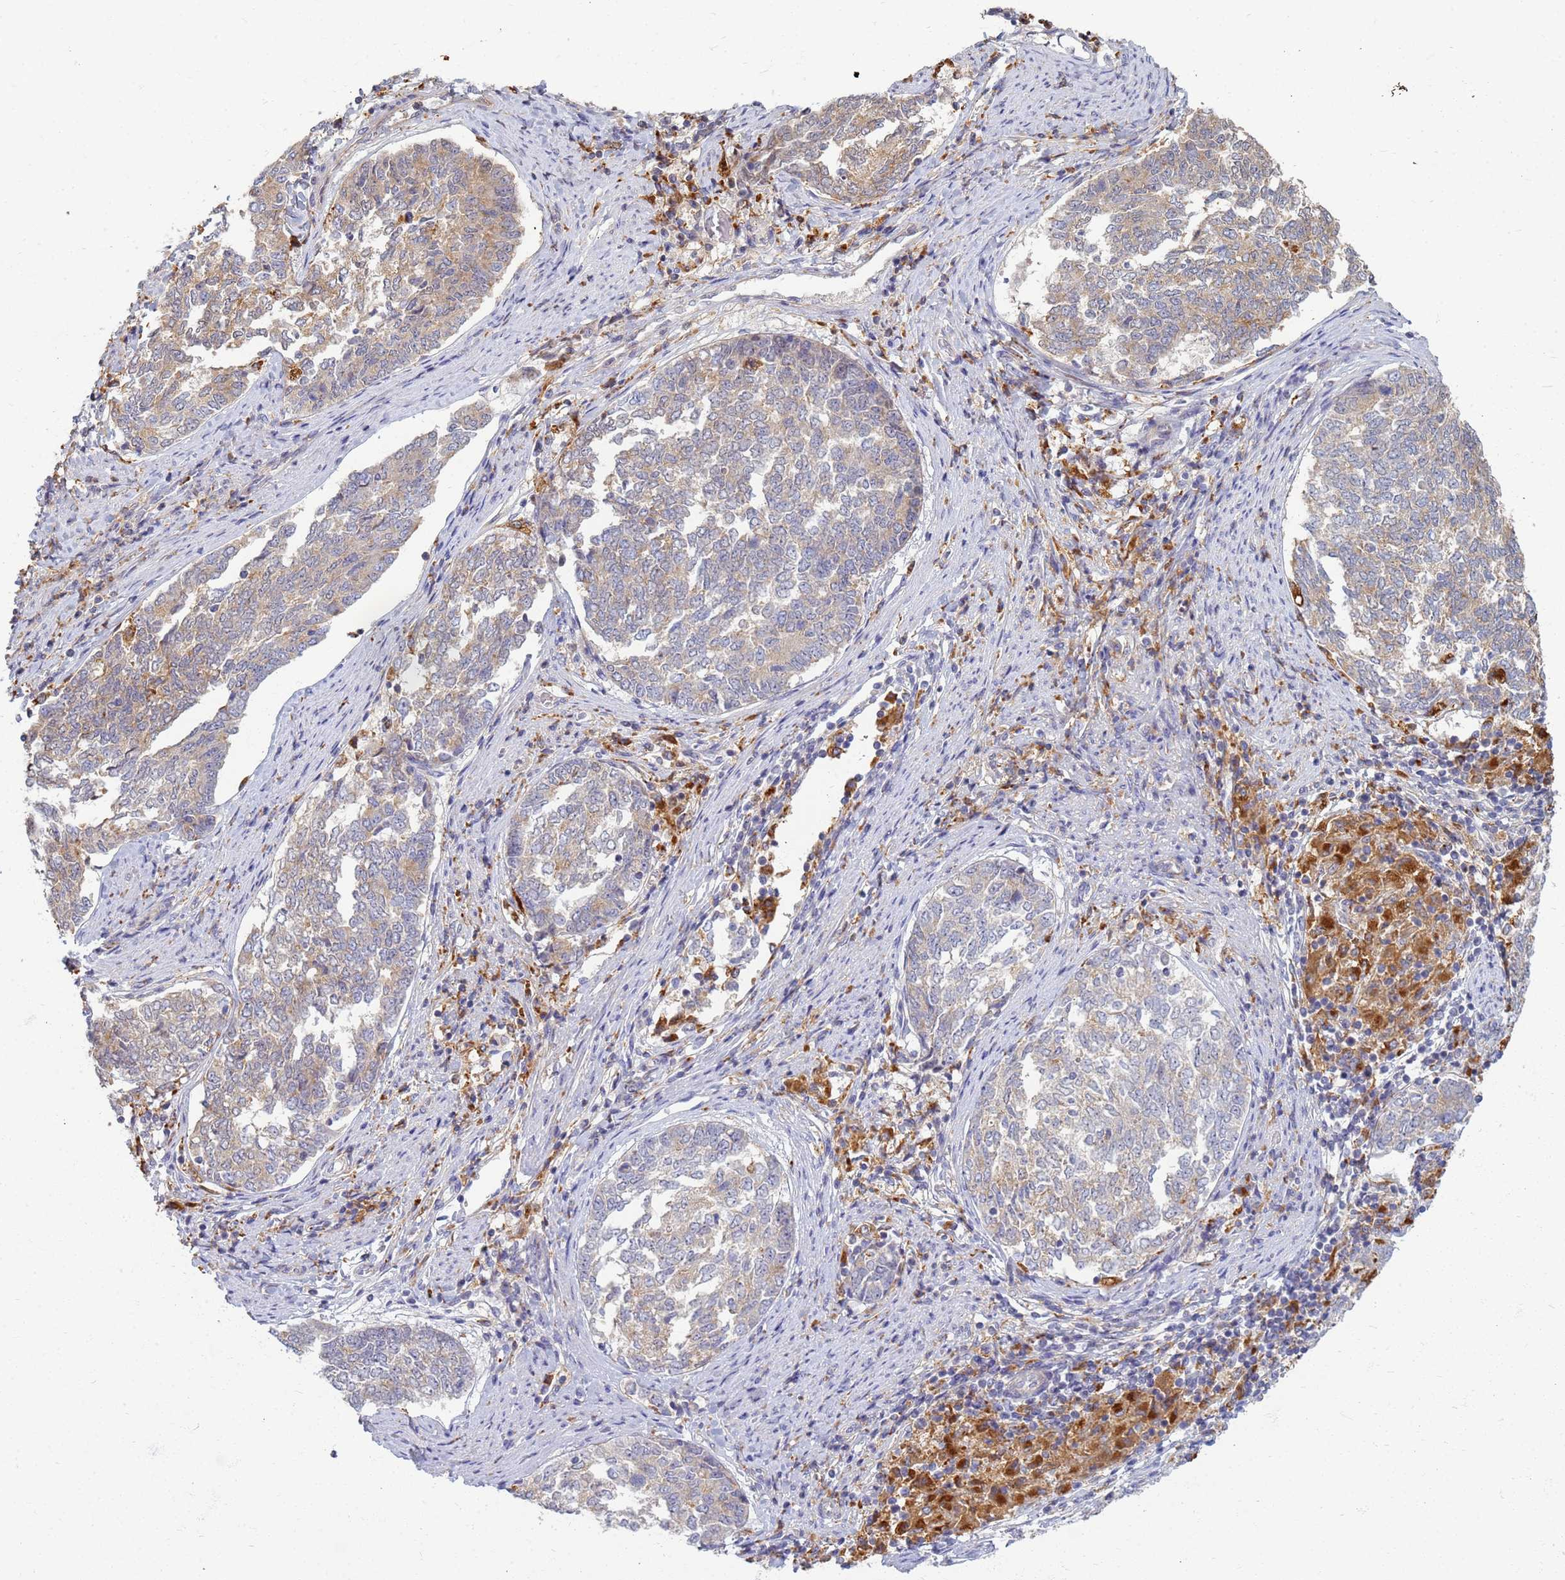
{"staining": {"intensity": "weak", "quantity": "<25%", "location": "cytoplasmic/membranous"}, "tissue": "endometrial cancer", "cell_type": "Tumor cells", "image_type": "cancer", "snomed": [{"axis": "morphology", "description": "Adenocarcinoma, NOS"}, {"axis": "topography", "description": "Endometrium"}], "caption": "This is a image of IHC staining of endometrial cancer, which shows no staining in tumor cells. (DAB (3,3'-diaminobenzidine) immunohistochemistry (IHC) visualized using brightfield microscopy, high magnification).", "gene": "ATP6V1E1", "patient": {"sex": "female", "age": 80}}